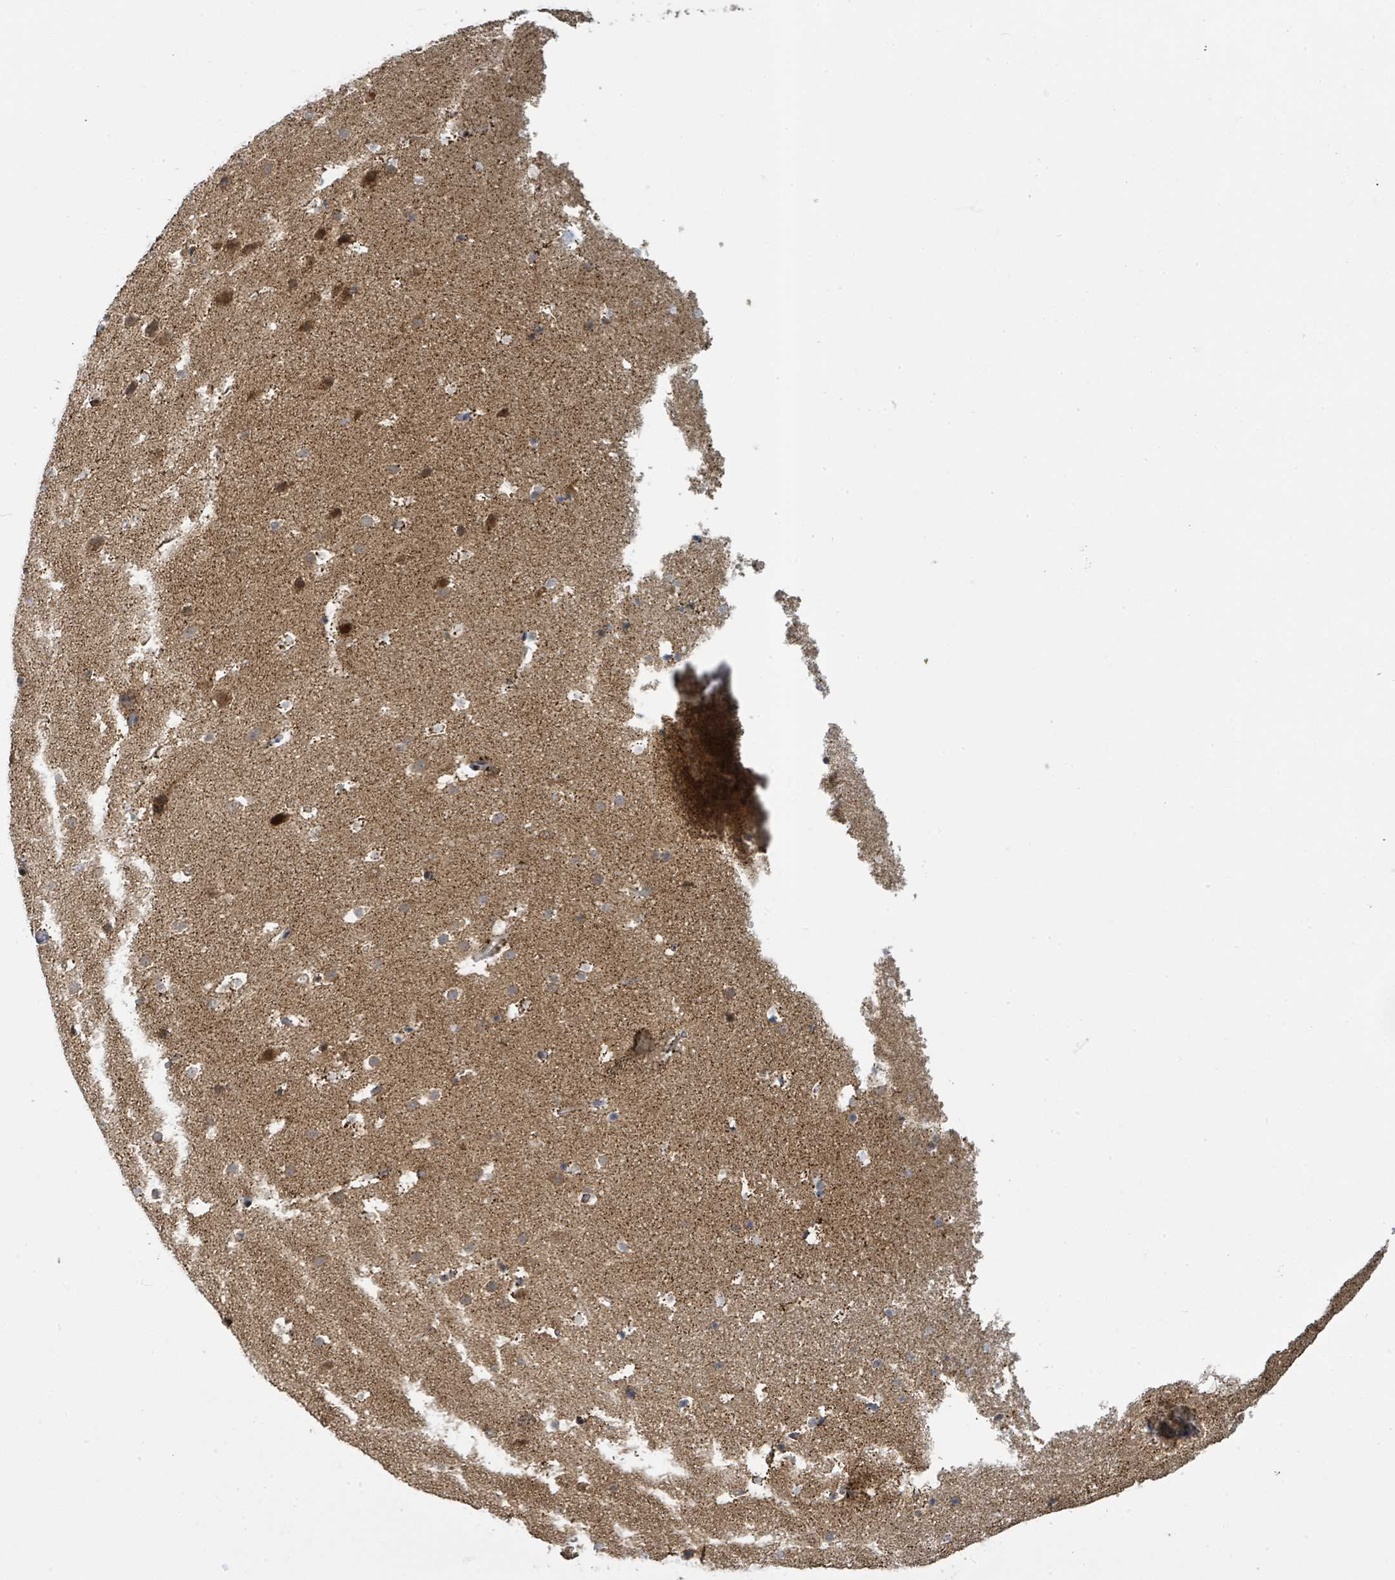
{"staining": {"intensity": "moderate", "quantity": "25%-75%", "location": "cytoplasmic/membranous,nuclear"}, "tissue": "hippocampus", "cell_type": "Glial cells", "image_type": "normal", "snomed": [{"axis": "morphology", "description": "Normal tissue, NOS"}, {"axis": "topography", "description": "Hippocampus"}], "caption": "IHC (DAB) staining of unremarkable hippocampus shows moderate cytoplasmic/membranous,nuclear protein expression in approximately 25%-75% of glial cells. Using DAB (3,3'-diaminobenzidine) (brown) and hematoxylin (blue) stains, captured at high magnification using brightfield microscopy.", "gene": "PSMB7", "patient": {"sex": "male", "age": 37}}